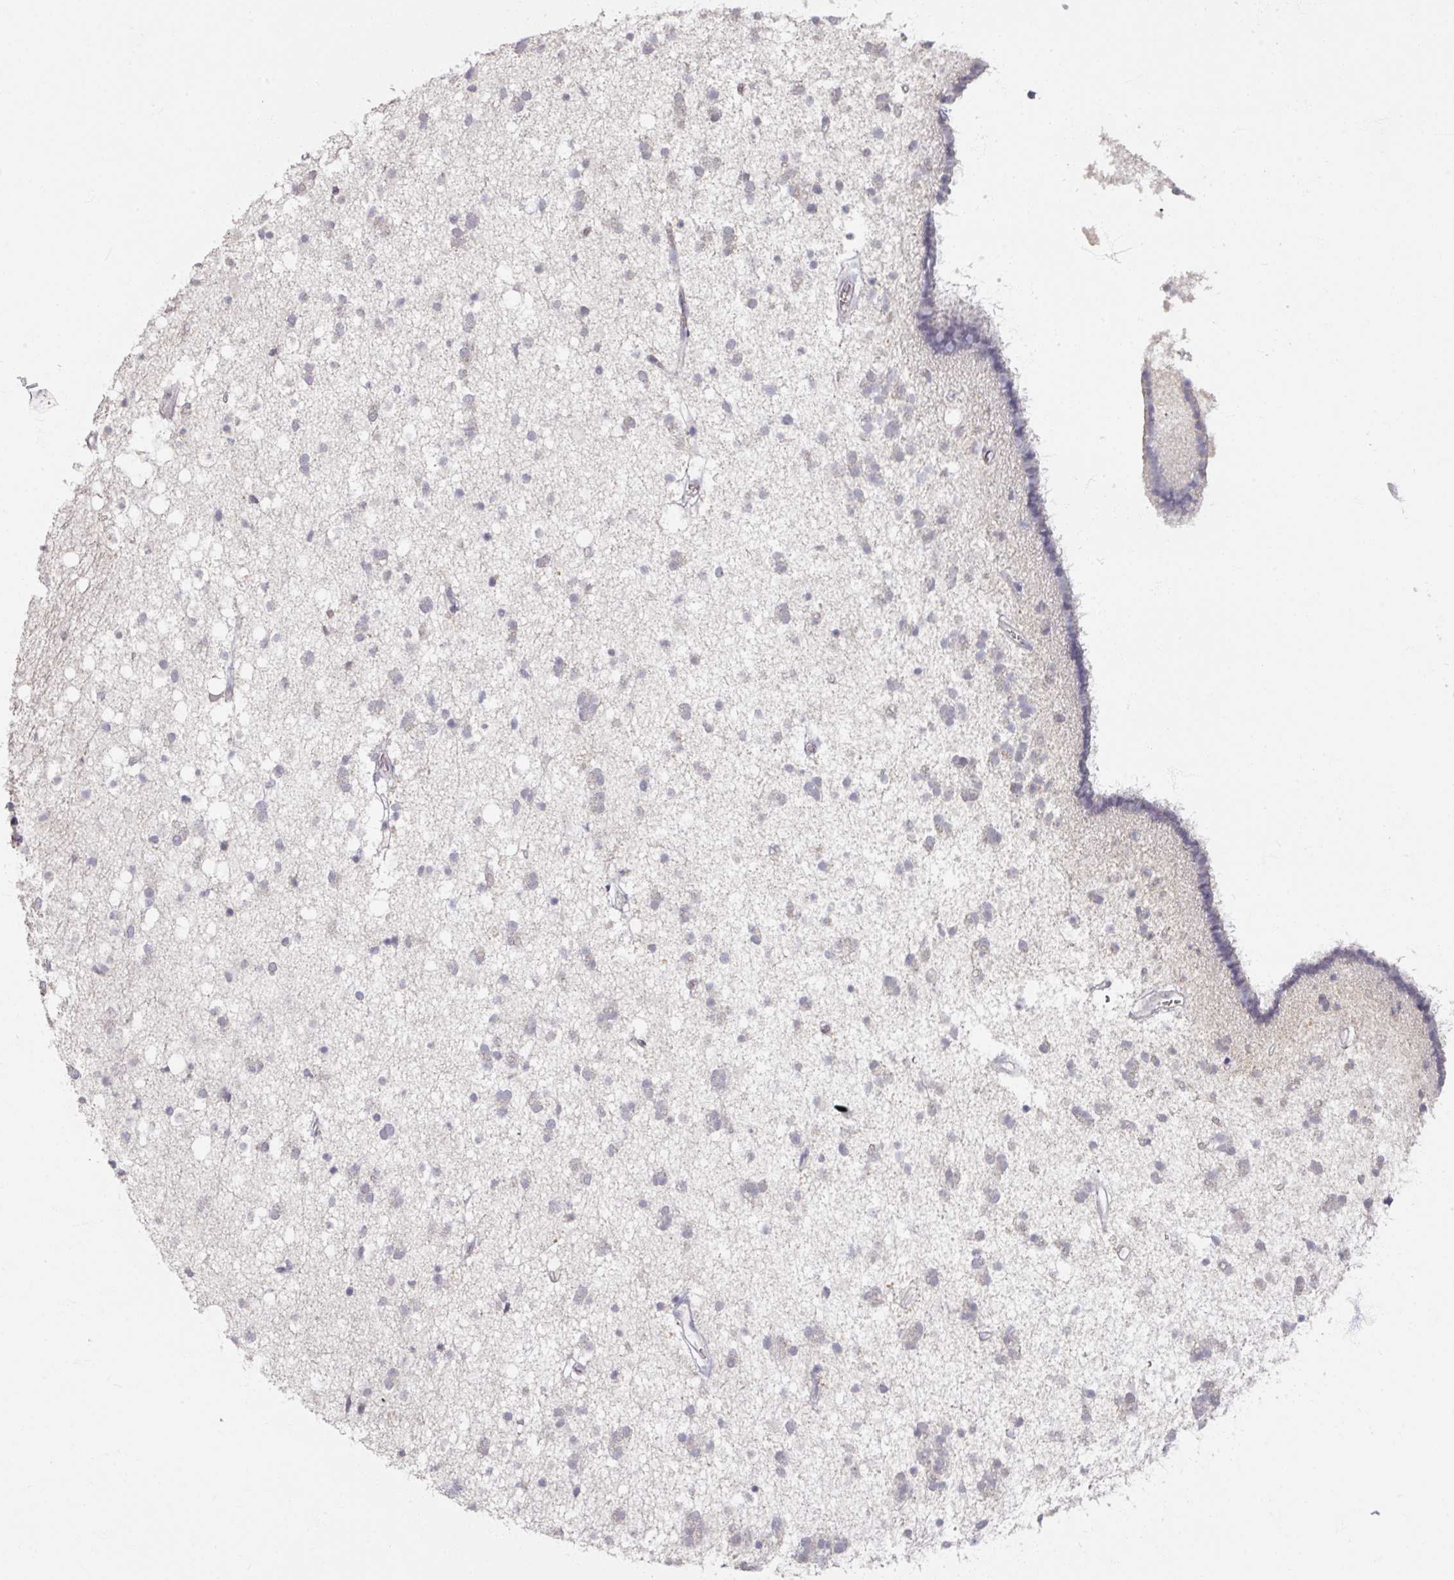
{"staining": {"intensity": "negative", "quantity": "none", "location": "none"}, "tissue": "caudate", "cell_type": "Glial cells", "image_type": "normal", "snomed": [{"axis": "morphology", "description": "Normal tissue, NOS"}, {"axis": "topography", "description": "Lateral ventricle wall"}], "caption": "A high-resolution histopathology image shows immunohistochemistry staining of benign caudate, which exhibits no significant expression in glial cells.", "gene": "SOX11", "patient": {"sex": "male", "age": 37}}